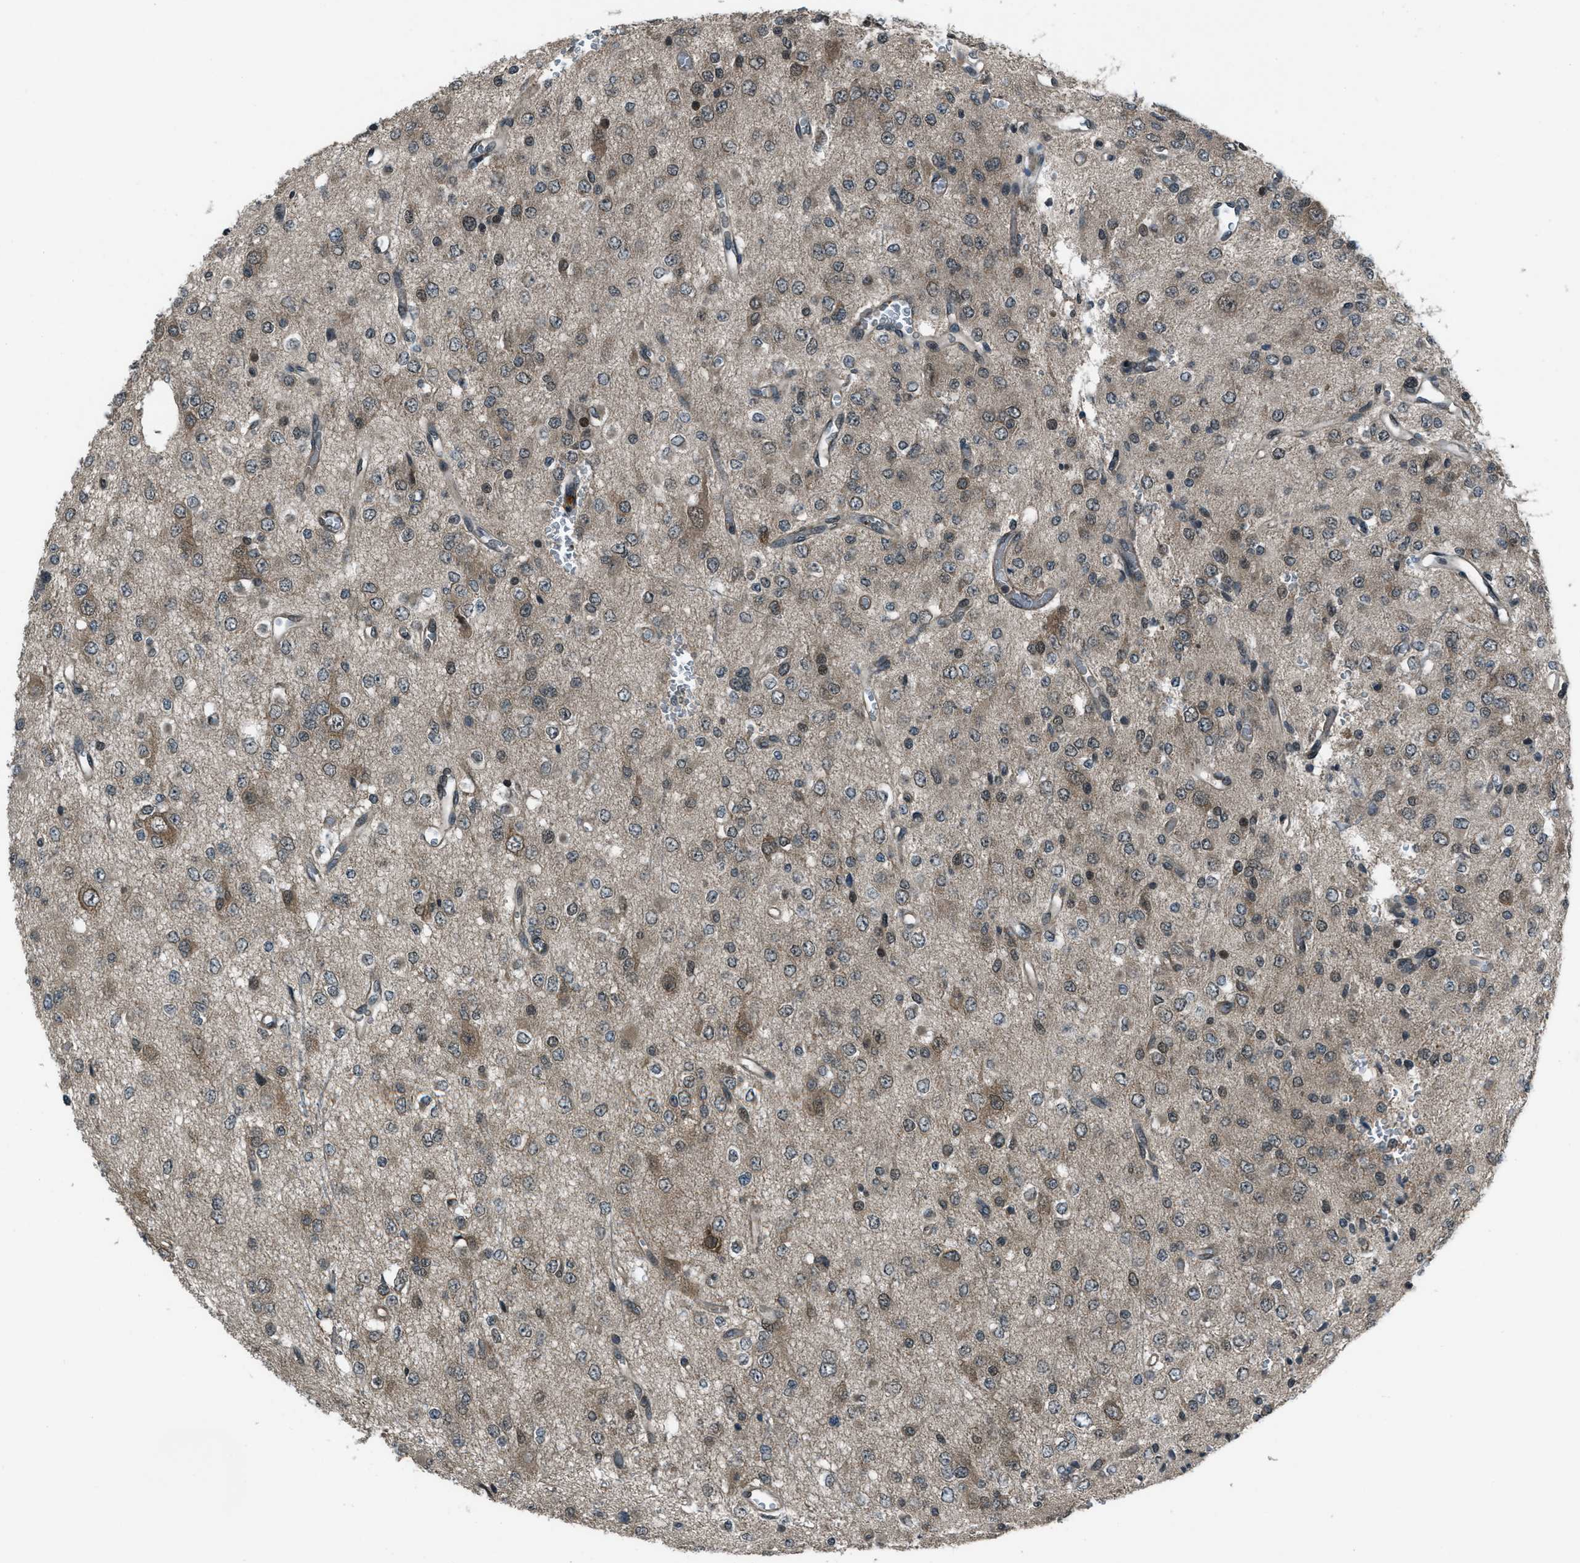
{"staining": {"intensity": "moderate", "quantity": "25%-75%", "location": "cytoplasmic/membranous,nuclear"}, "tissue": "glioma", "cell_type": "Tumor cells", "image_type": "cancer", "snomed": [{"axis": "morphology", "description": "Glioma, malignant, Low grade"}, {"axis": "topography", "description": "Brain"}], "caption": "Protein expression analysis of human malignant glioma (low-grade) reveals moderate cytoplasmic/membranous and nuclear expression in approximately 25%-75% of tumor cells.", "gene": "ASAP2", "patient": {"sex": "male", "age": 38}}